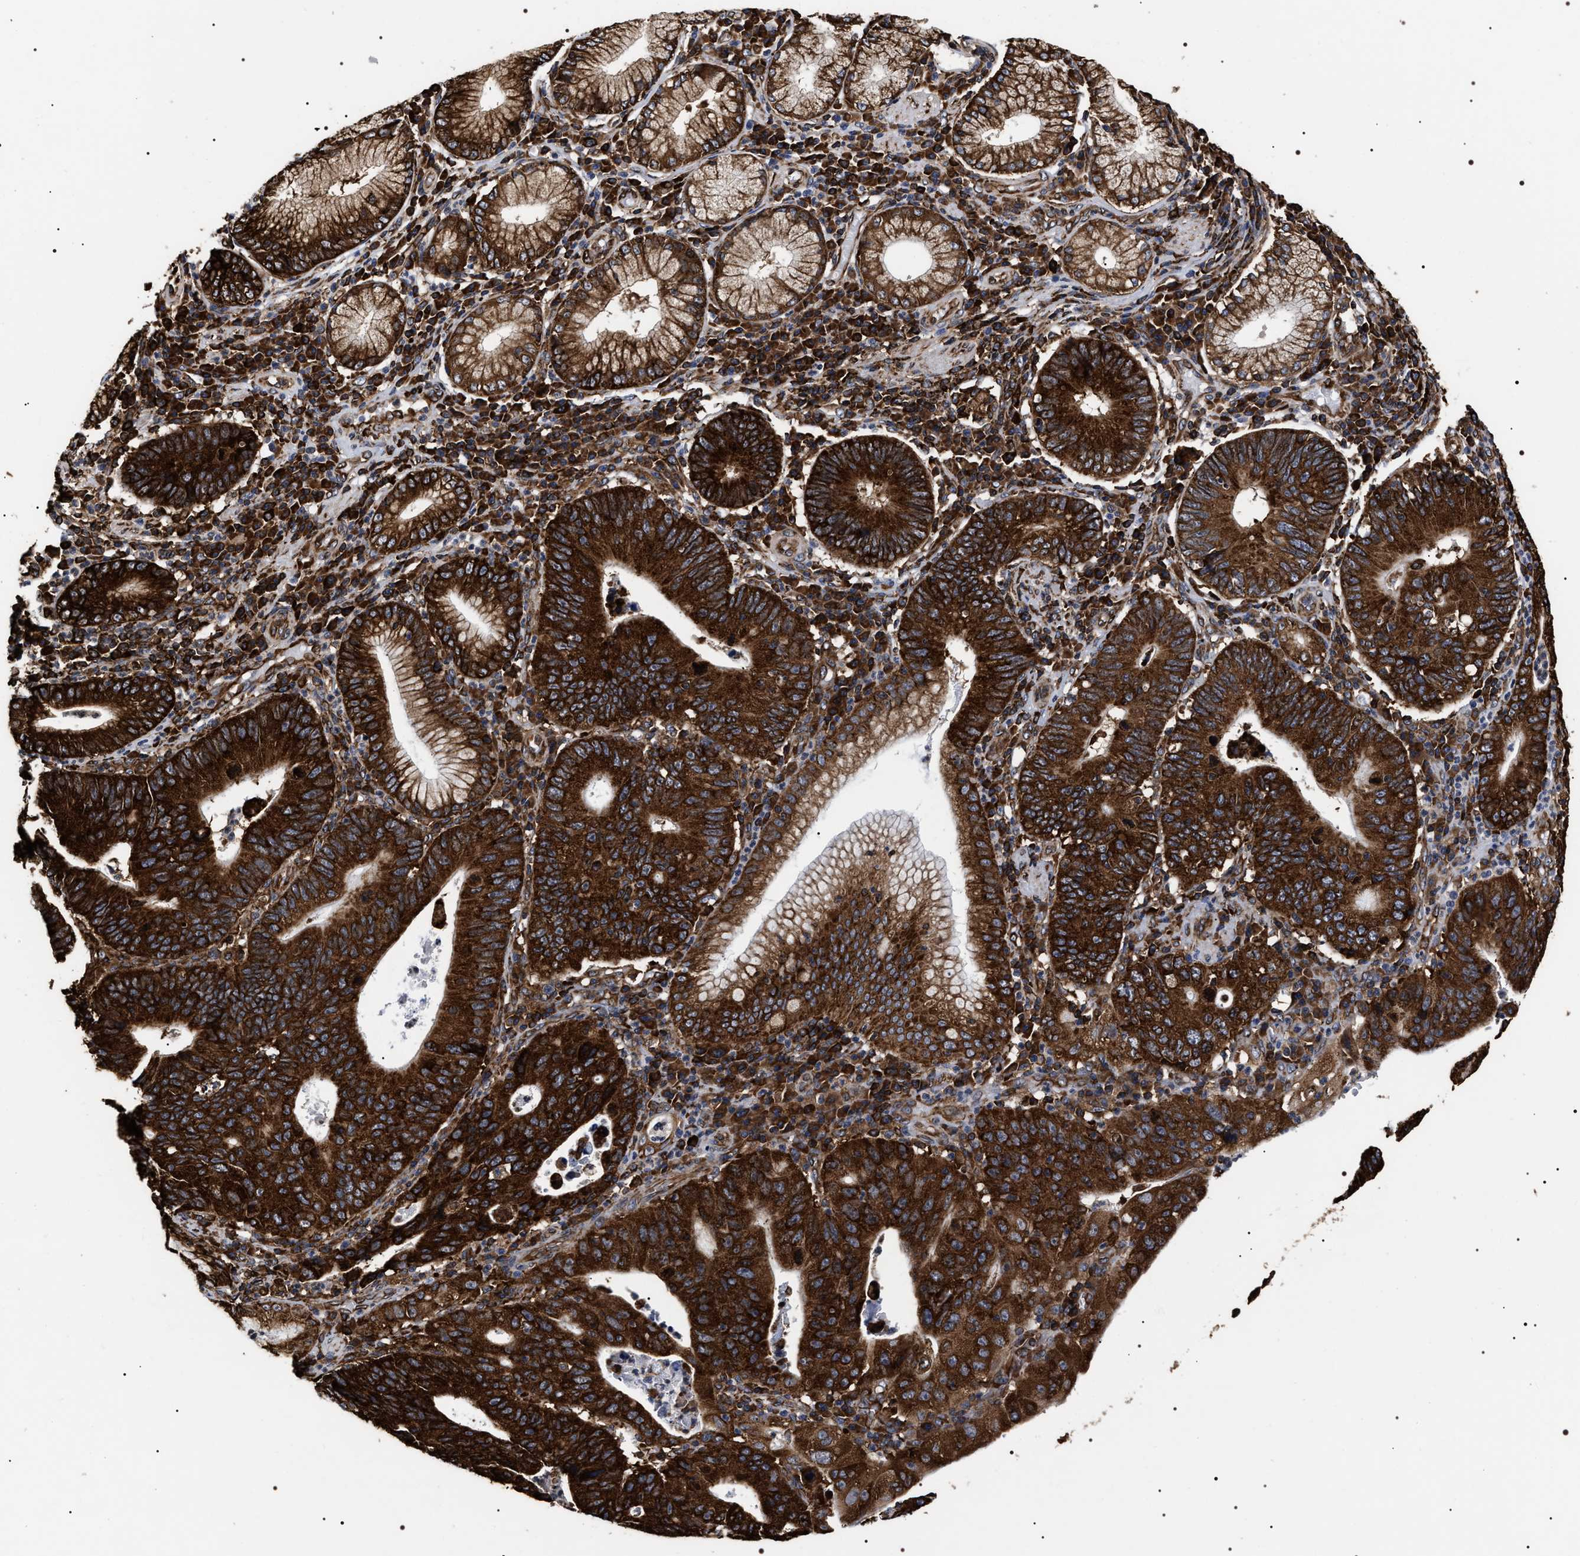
{"staining": {"intensity": "strong", "quantity": ">75%", "location": "cytoplasmic/membranous"}, "tissue": "stomach cancer", "cell_type": "Tumor cells", "image_type": "cancer", "snomed": [{"axis": "morphology", "description": "Adenocarcinoma, NOS"}, {"axis": "topography", "description": "Stomach"}], "caption": "A high amount of strong cytoplasmic/membranous staining is identified in about >75% of tumor cells in adenocarcinoma (stomach) tissue.", "gene": "SERBP1", "patient": {"sex": "male", "age": 59}}